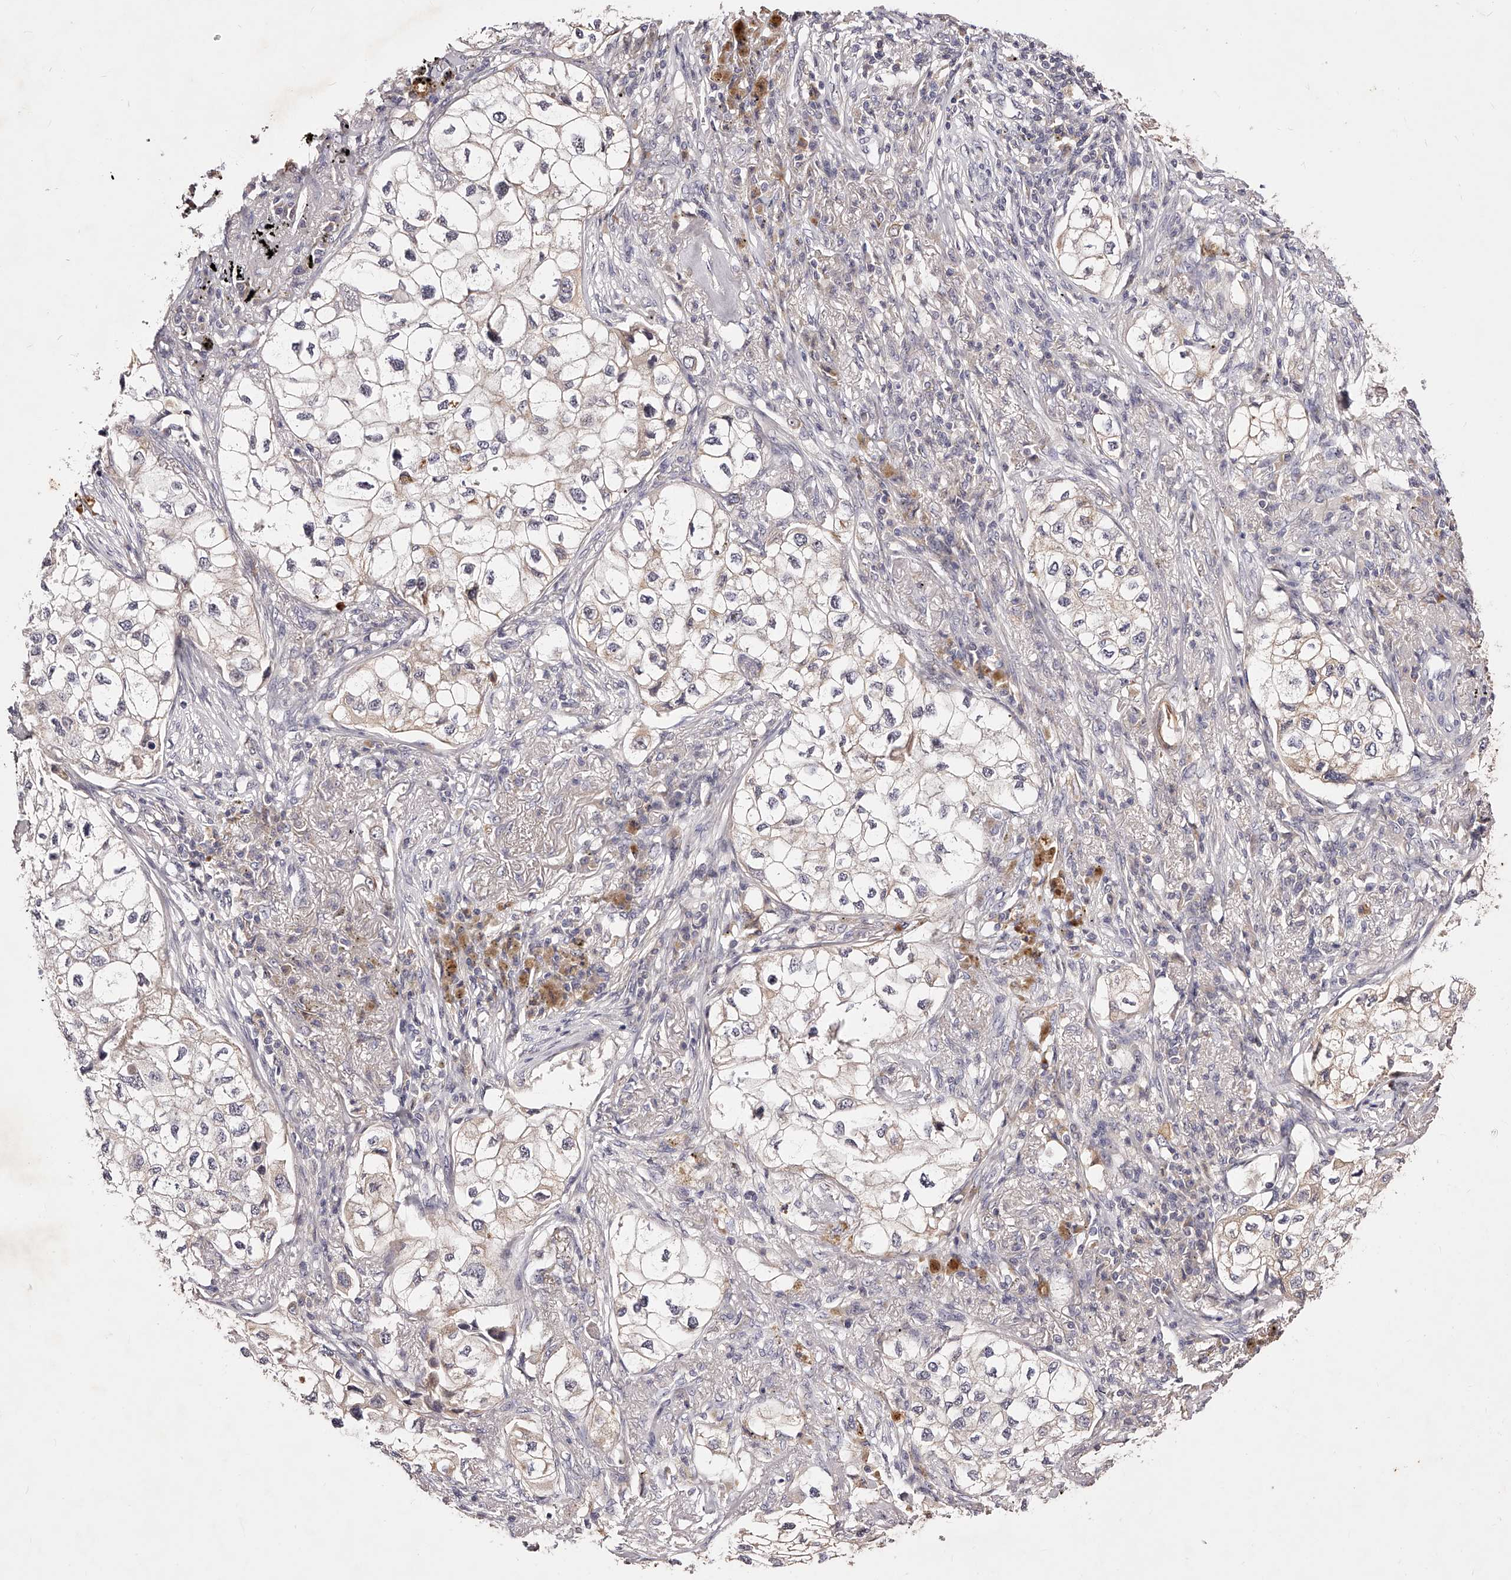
{"staining": {"intensity": "weak", "quantity": "<25%", "location": "cytoplasmic/membranous"}, "tissue": "lung cancer", "cell_type": "Tumor cells", "image_type": "cancer", "snomed": [{"axis": "morphology", "description": "Adenocarcinoma, NOS"}, {"axis": "topography", "description": "Lung"}], "caption": "The photomicrograph reveals no staining of tumor cells in lung cancer.", "gene": "PHACTR1", "patient": {"sex": "male", "age": 63}}